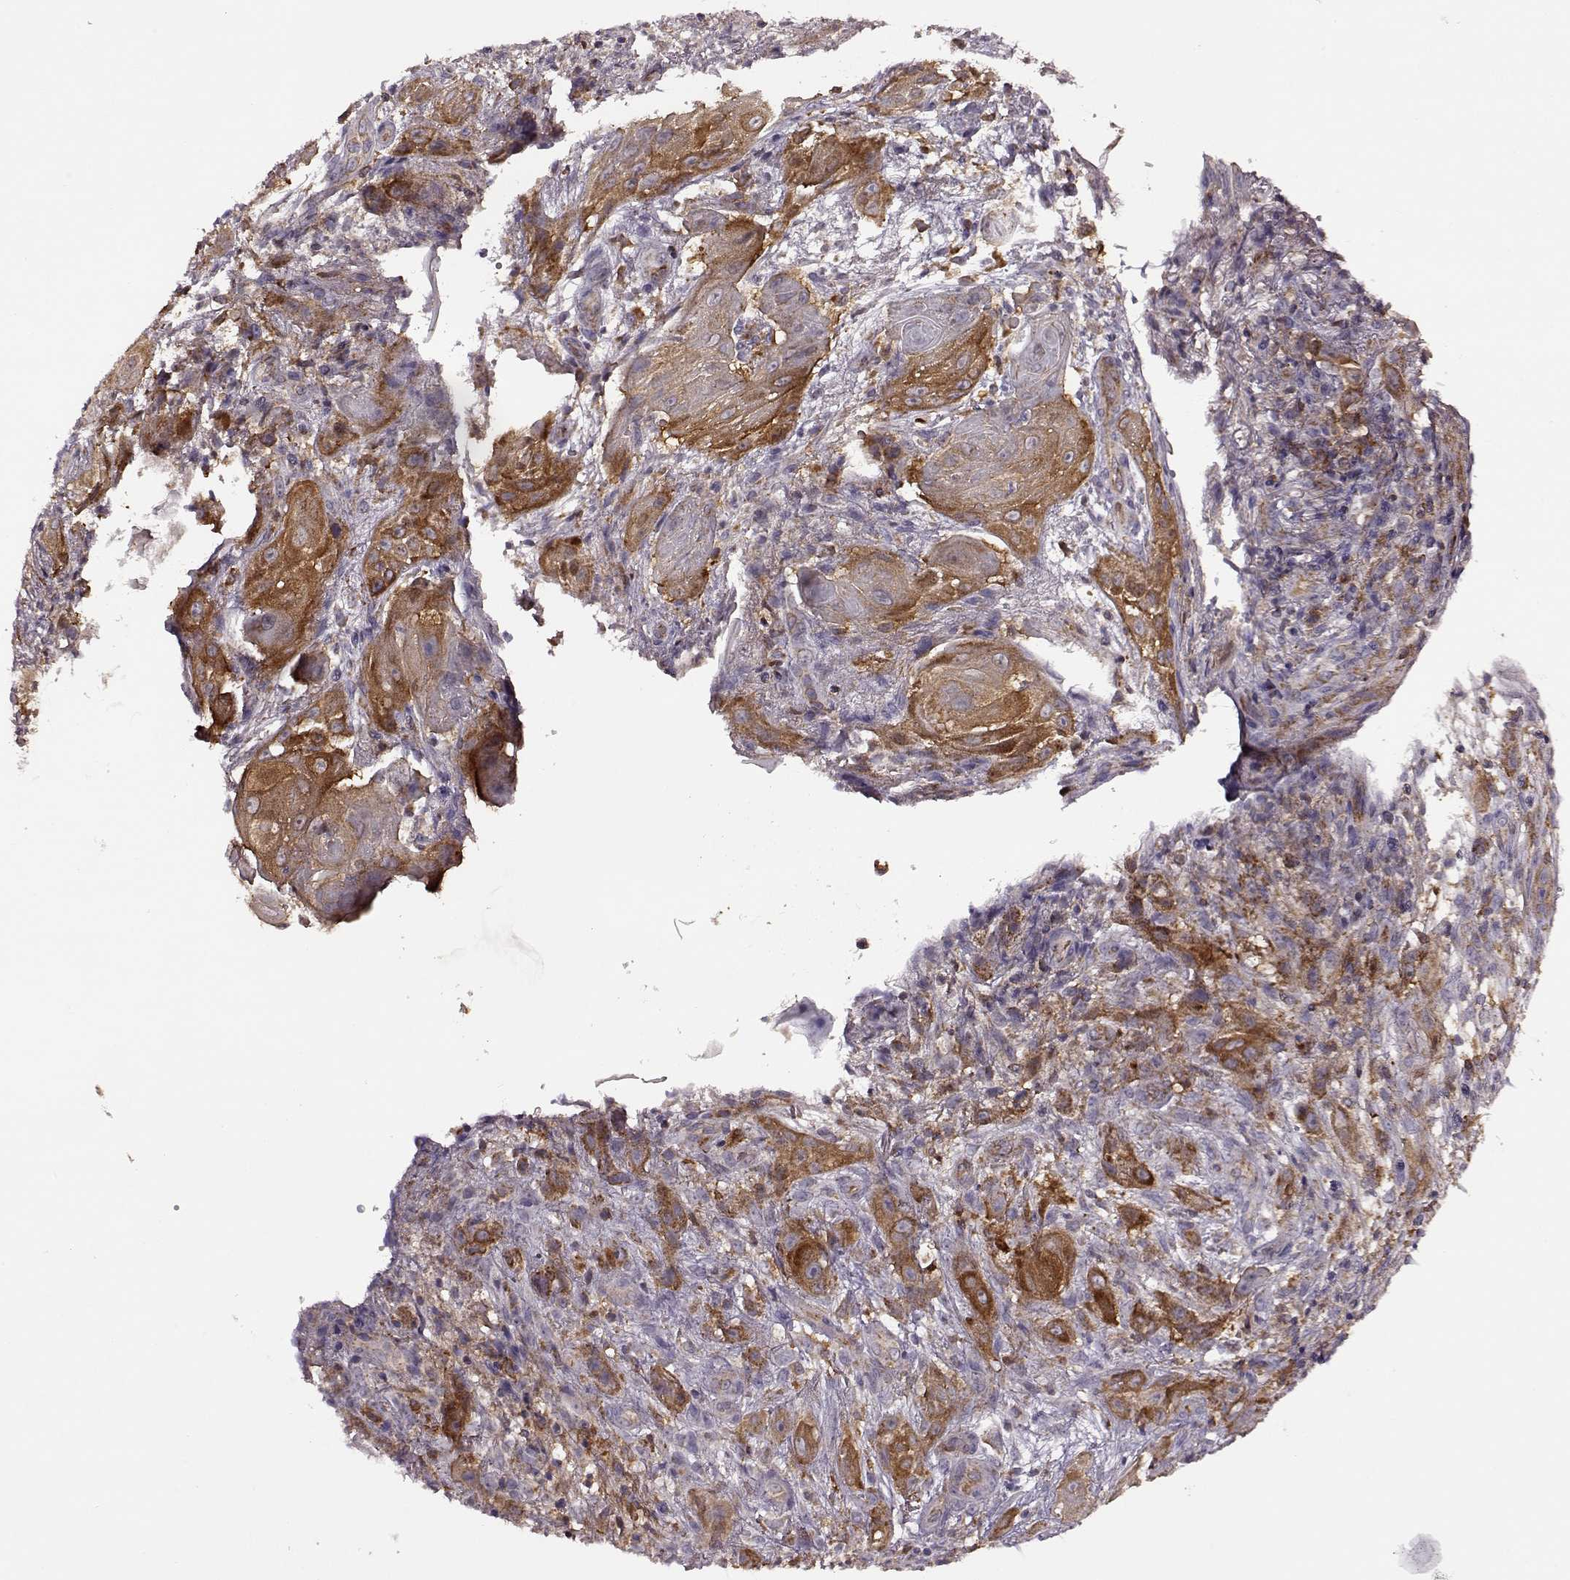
{"staining": {"intensity": "moderate", "quantity": ">75%", "location": "cytoplasmic/membranous"}, "tissue": "skin cancer", "cell_type": "Tumor cells", "image_type": "cancer", "snomed": [{"axis": "morphology", "description": "Squamous cell carcinoma, NOS"}, {"axis": "topography", "description": "Skin"}], "caption": "Immunohistochemistry (IHC) of human skin cancer shows medium levels of moderate cytoplasmic/membranous staining in about >75% of tumor cells.", "gene": "MTSS1", "patient": {"sex": "male", "age": 62}}